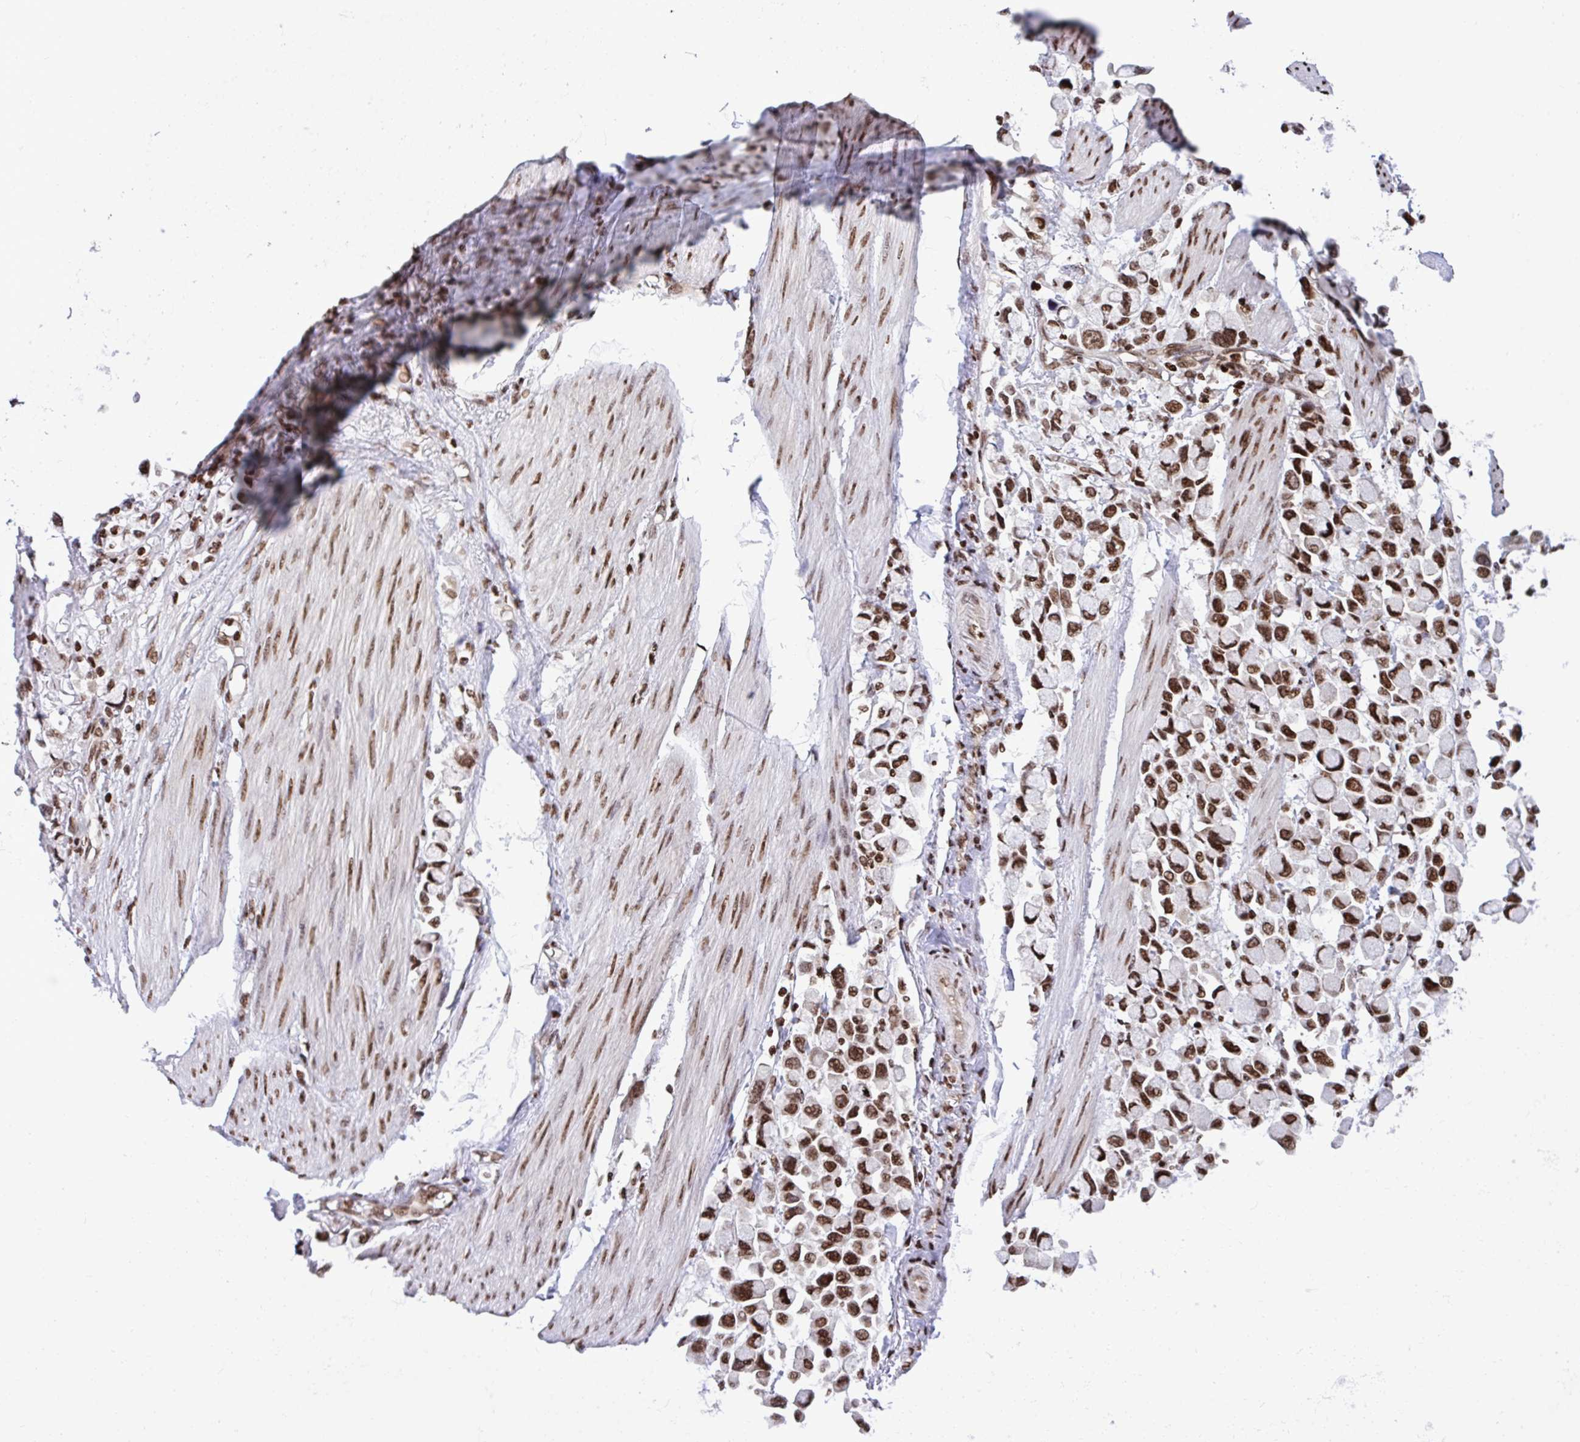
{"staining": {"intensity": "strong", "quantity": ">75%", "location": "nuclear"}, "tissue": "stomach cancer", "cell_type": "Tumor cells", "image_type": "cancer", "snomed": [{"axis": "morphology", "description": "Adenocarcinoma, NOS"}, {"axis": "topography", "description": "Stomach"}], "caption": "This photomicrograph displays IHC staining of stomach adenocarcinoma, with high strong nuclear expression in approximately >75% of tumor cells.", "gene": "RAPGEF5", "patient": {"sex": "female", "age": 81}}